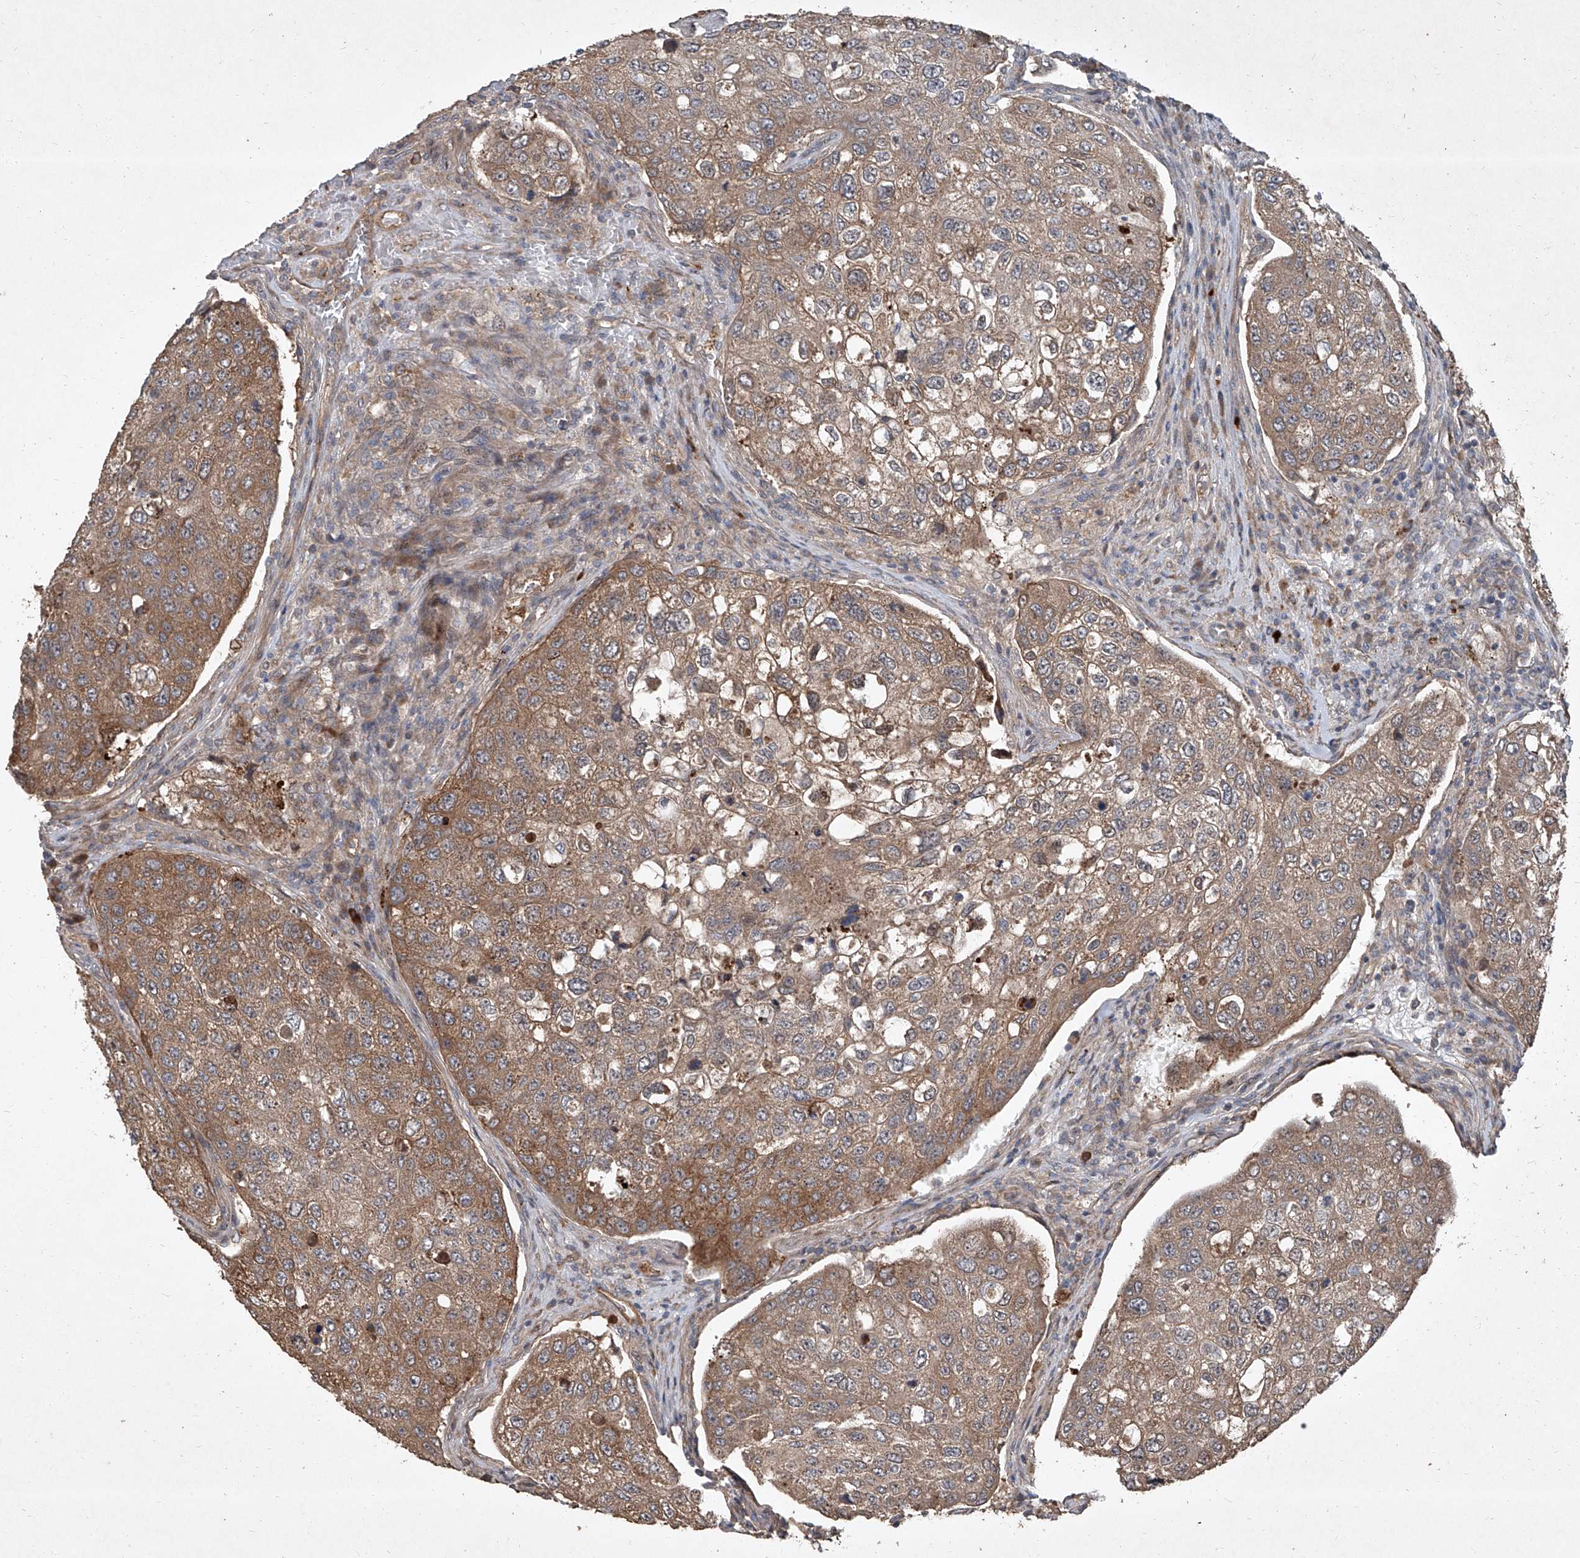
{"staining": {"intensity": "moderate", "quantity": ">75%", "location": "cytoplasmic/membranous"}, "tissue": "urothelial cancer", "cell_type": "Tumor cells", "image_type": "cancer", "snomed": [{"axis": "morphology", "description": "Urothelial carcinoma, High grade"}, {"axis": "topography", "description": "Lymph node"}, {"axis": "topography", "description": "Urinary bladder"}], "caption": "A micrograph of high-grade urothelial carcinoma stained for a protein displays moderate cytoplasmic/membranous brown staining in tumor cells.", "gene": "CCN1", "patient": {"sex": "male", "age": 51}}